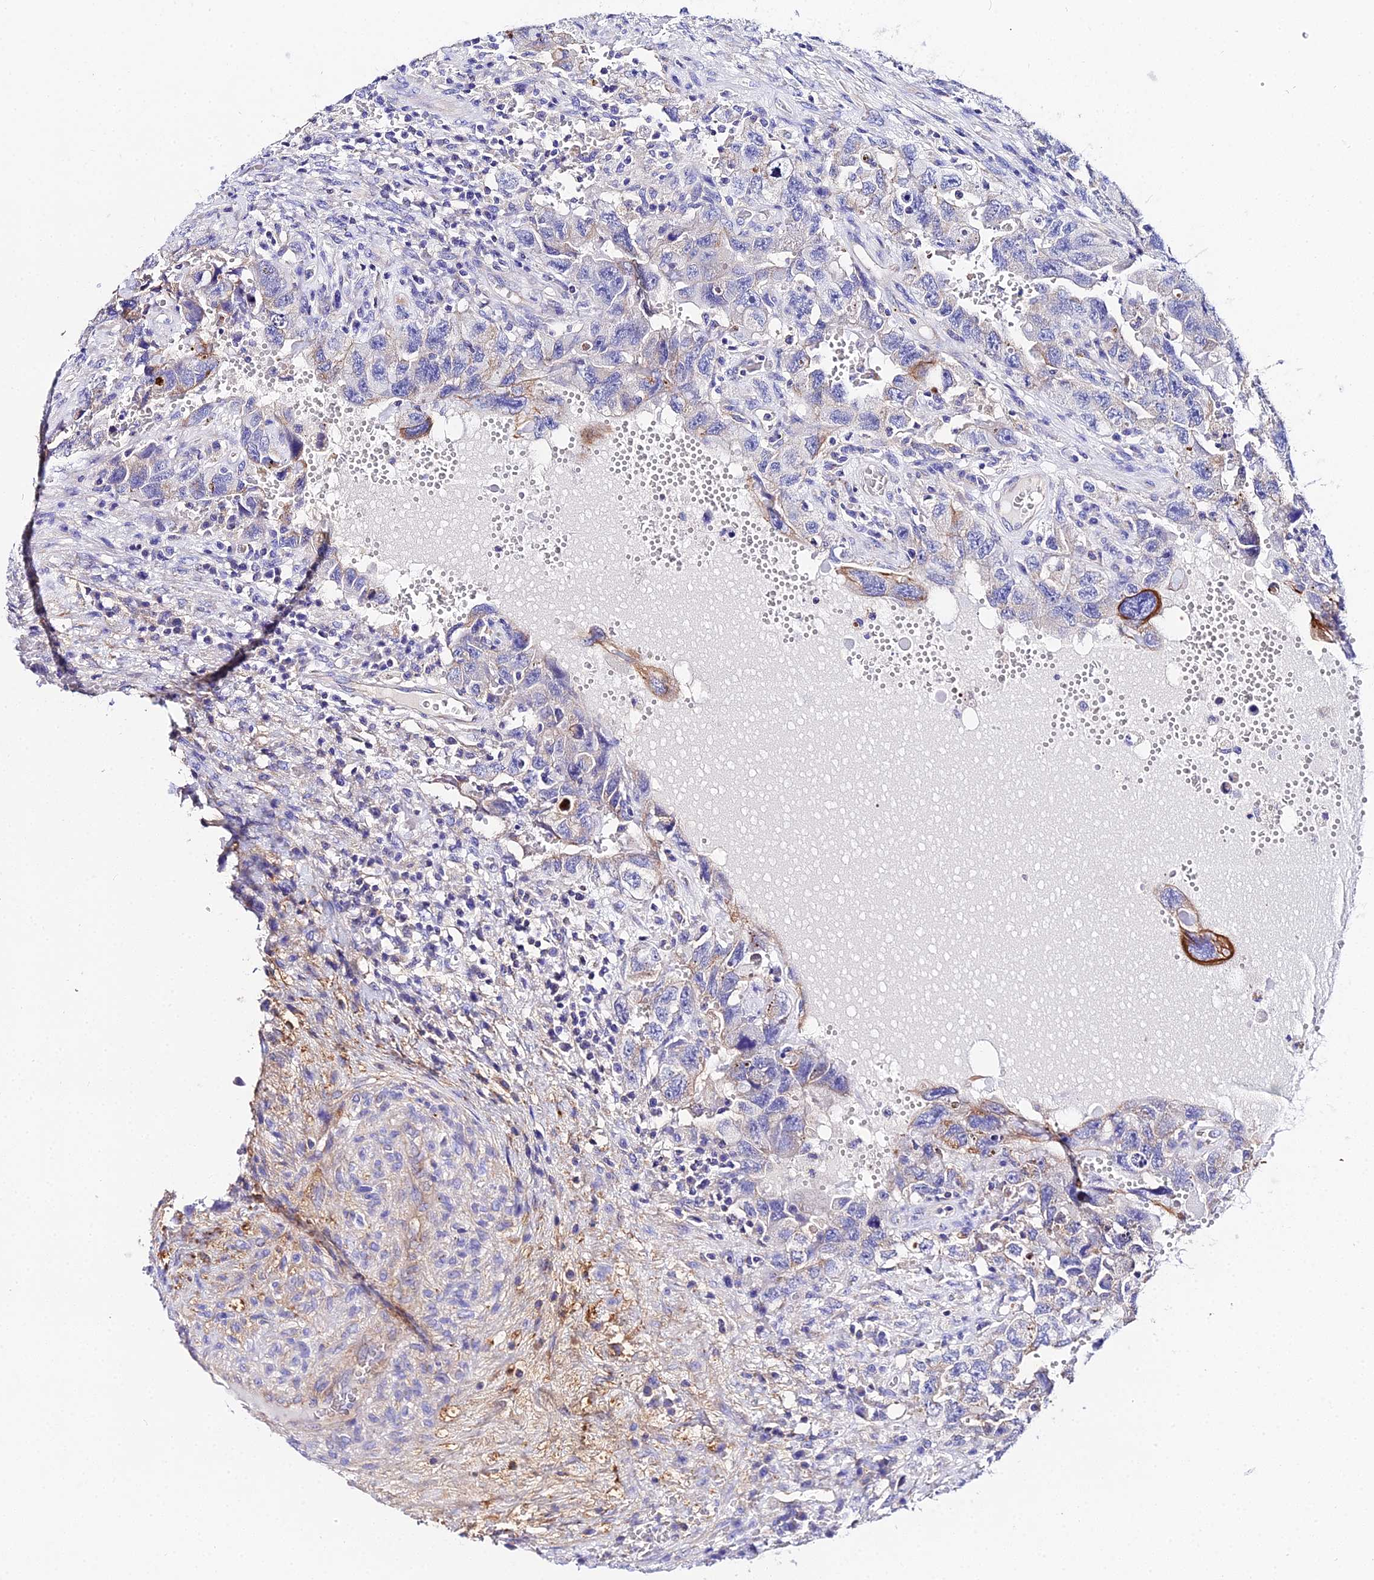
{"staining": {"intensity": "moderate", "quantity": "<25%", "location": "cytoplasmic/membranous"}, "tissue": "testis cancer", "cell_type": "Tumor cells", "image_type": "cancer", "snomed": [{"axis": "morphology", "description": "Carcinoma, Embryonal, NOS"}, {"axis": "topography", "description": "Testis"}], "caption": "Immunohistochemistry of human testis embryonal carcinoma demonstrates low levels of moderate cytoplasmic/membranous expression in about <25% of tumor cells.", "gene": "DAW1", "patient": {"sex": "male", "age": 26}}